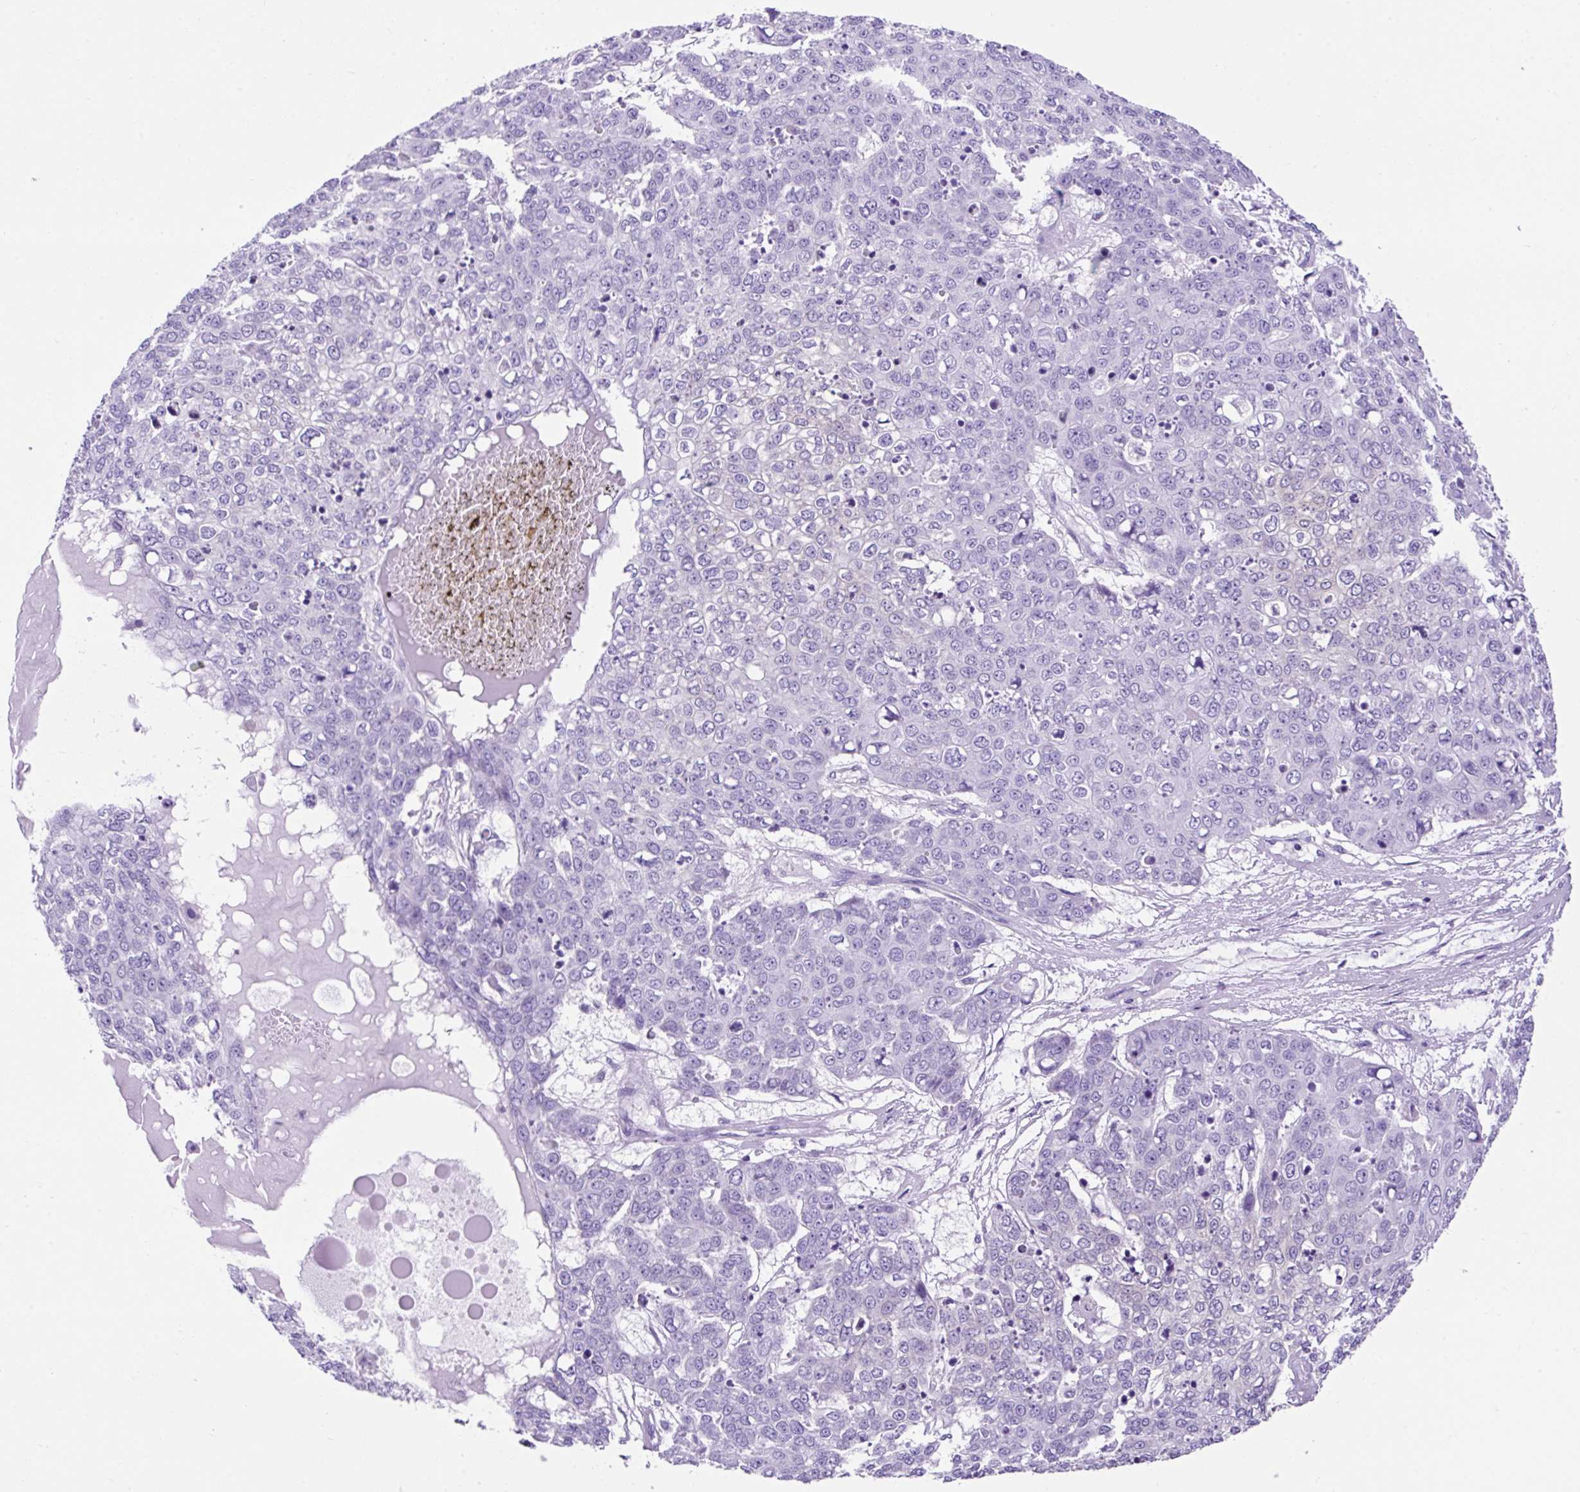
{"staining": {"intensity": "negative", "quantity": "none", "location": "none"}, "tissue": "skin cancer", "cell_type": "Tumor cells", "image_type": "cancer", "snomed": [{"axis": "morphology", "description": "Normal tissue, NOS"}, {"axis": "morphology", "description": "Squamous cell carcinoma, NOS"}, {"axis": "topography", "description": "Skin"}], "caption": "DAB immunohistochemical staining of human skin squamous cell carcinoma displays no significant positivity in tumor cells.", "gene": "KRT12", "patient": {"sex": "male", "age": 72}}